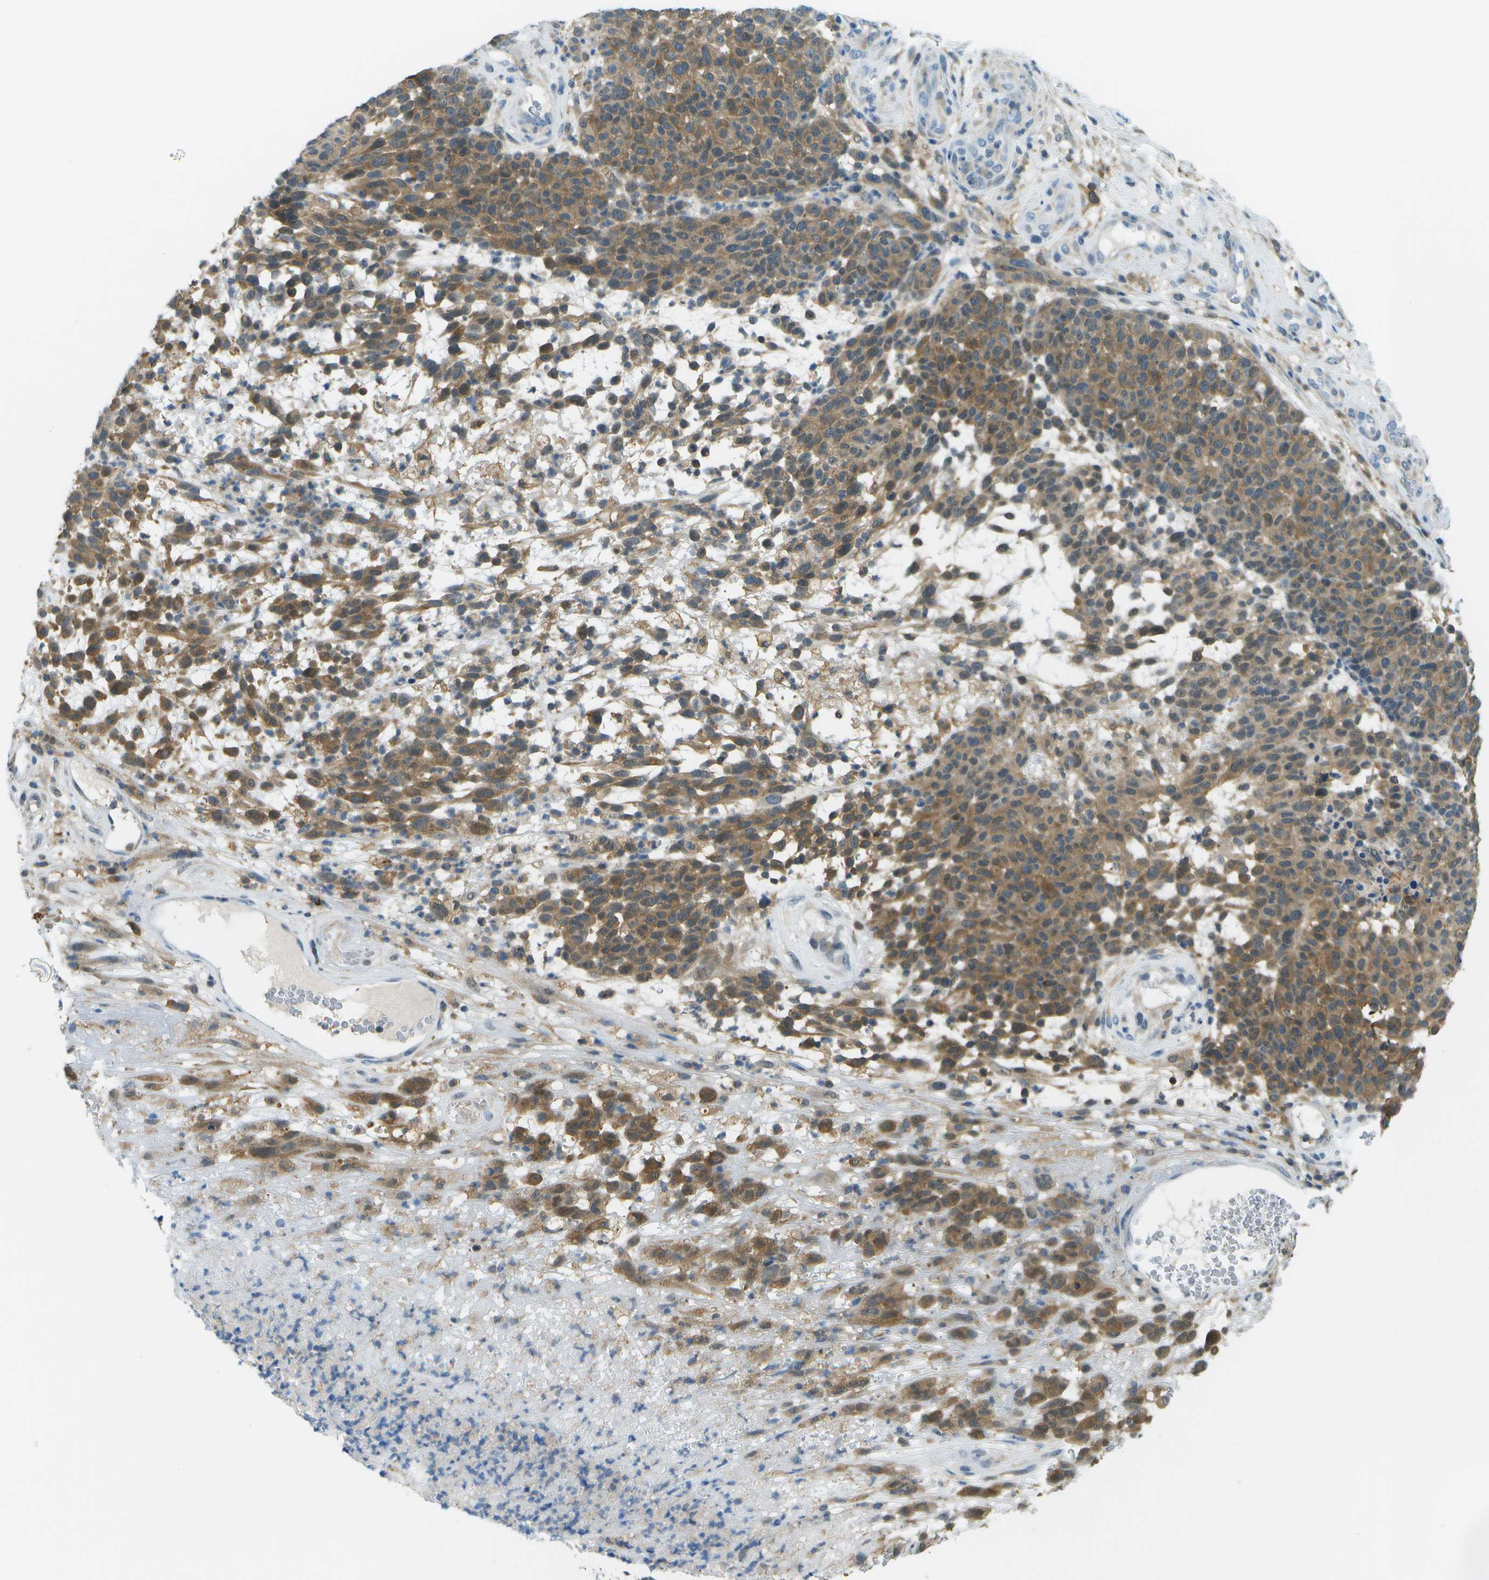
{"staining": {"intensity": "moderate", "quantity": ">75%", "location": "cytoplasmic/membranous"}, "tissue": "melanoma", "cell_type": "Tumor cells", "image_type": "cancer", "snomed": [{"axis": "morphology", "description": "Malignant melanoma, NOS"}, {"axis": "topography", "description": "Skin"}], "caption": "IHC of human melanoma reveals medium levels of moderate cytoplasmic/membranous positivity in about >75% of tumor cells.", "gene": "CDH23", "patient": {"sex": "male", "age": 59}}